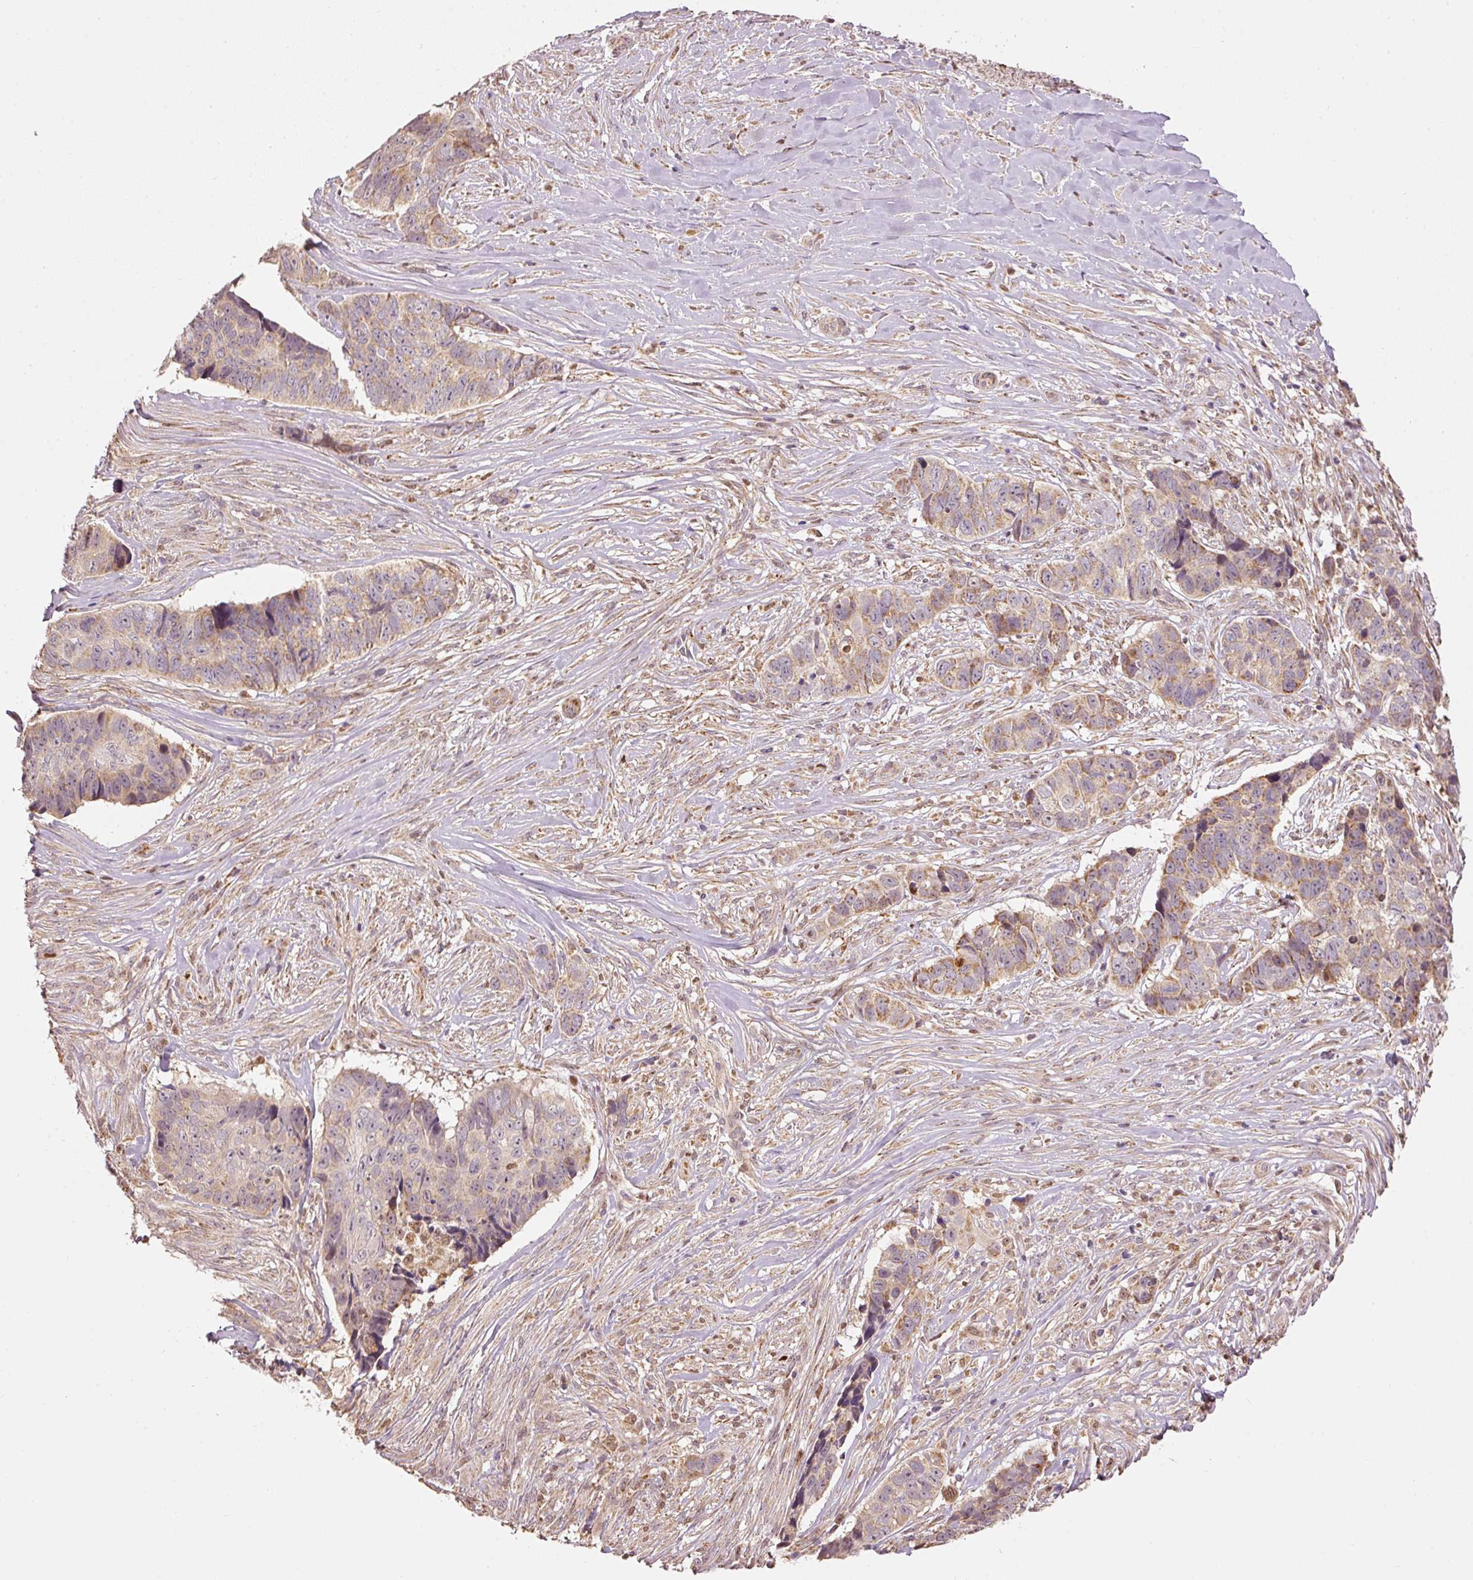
{"staining": {"intensity": "weak", "quantity": ">75%", "location": "cytoplasmic/membranous"}, "tissue": "skin cancer", "cell_type": "Tumor cells", "image_type": "cancer", "snomed": [{"axis": "morphology", "description": "Basal cell carcinoma"}, {"axis": "topography", "description": "Skin"}], "caption": "Protein expression analysis of human basal cell carcinoma (skin) reveals weak cytoplasmic/membranous staining in approximately >75% of tumor cells. (DAB (3,3'-diaminobenzidine) = brown stain, brightfield microscopy at high magnification).", "gene": "MTHFD1L", "patient": {"sex": "female", "age": 82}}